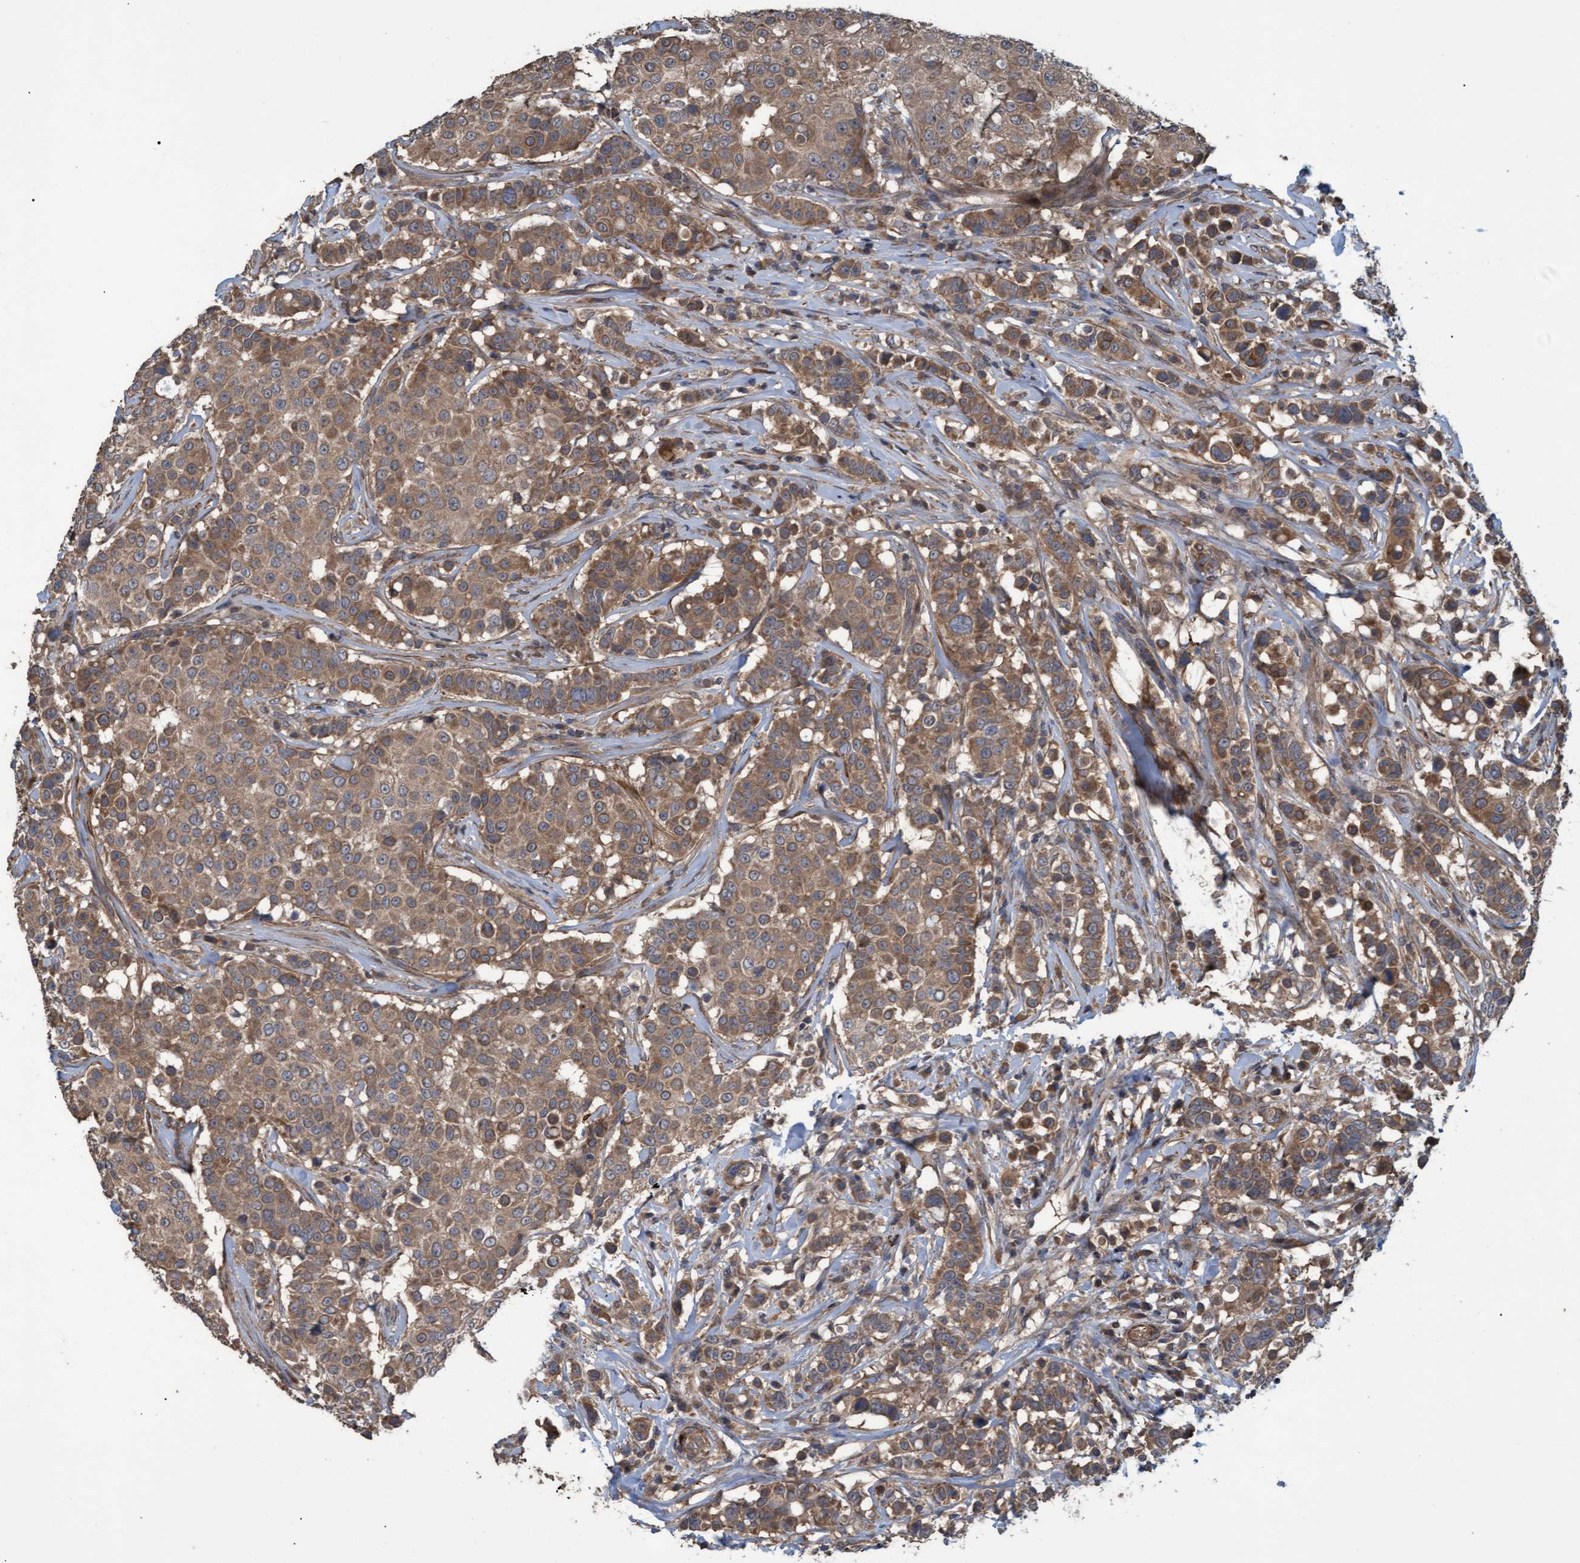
{"staining": {"intensity": "moderate", "quantity": ">75%", "location": "cytoplasmic/membranous"}, "tissue": "breast cancer", "cell_type": "Tumor cells", "image_type": "cancer", "snomed": [{"axis": "morphology", "description": "Duct carcinoma"}, {"axis": "topography", "description": "Breast"}], "caption": "Human breast cancer (invasive ductal carcinoma) stained for a protein (brown) displays moderate cytoplasmic/membranous positive staining in about >75% of tumor cells.", "gene": "GGT6", "patient": {"sex": "female", "age": 27}}